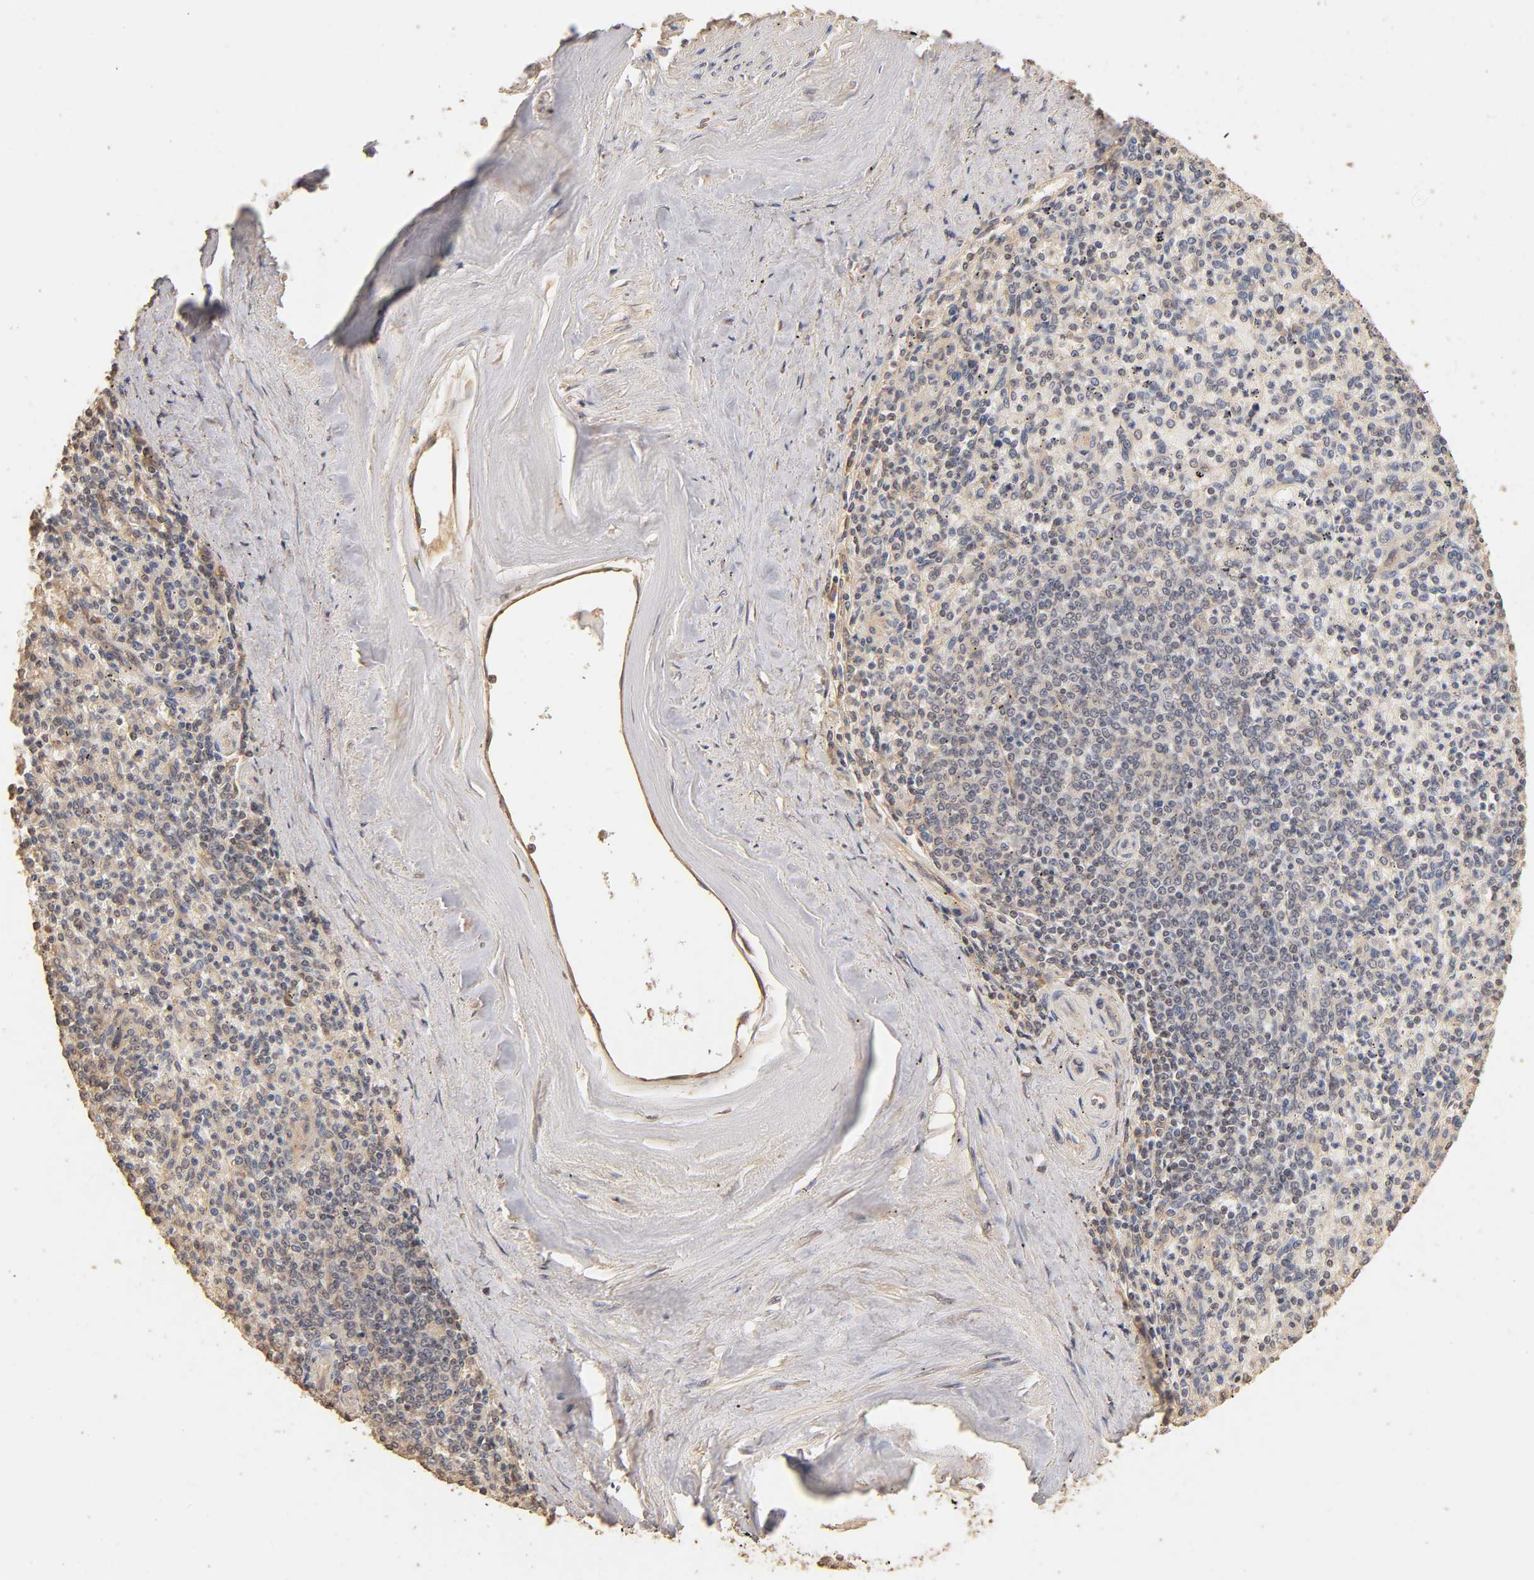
{"staining": {"intensity": "negative", "quantity": "none", "location": "none"}, "tissue": "spleen", "cell_type": "Cells in red pulp", "image_type": "normal", "snomed": [{"axis": "morphology", "description": "Normal tissue, NOS"}, {"axis": "topography", "description": "Spleen"}], "caption": "IHC micrograph of normal spleen stained for a protein (brown), which demonstrates no expression in cells in red pulp.", "gene": "VSIG4", "patient": {"sex": "male", "age": 72}}